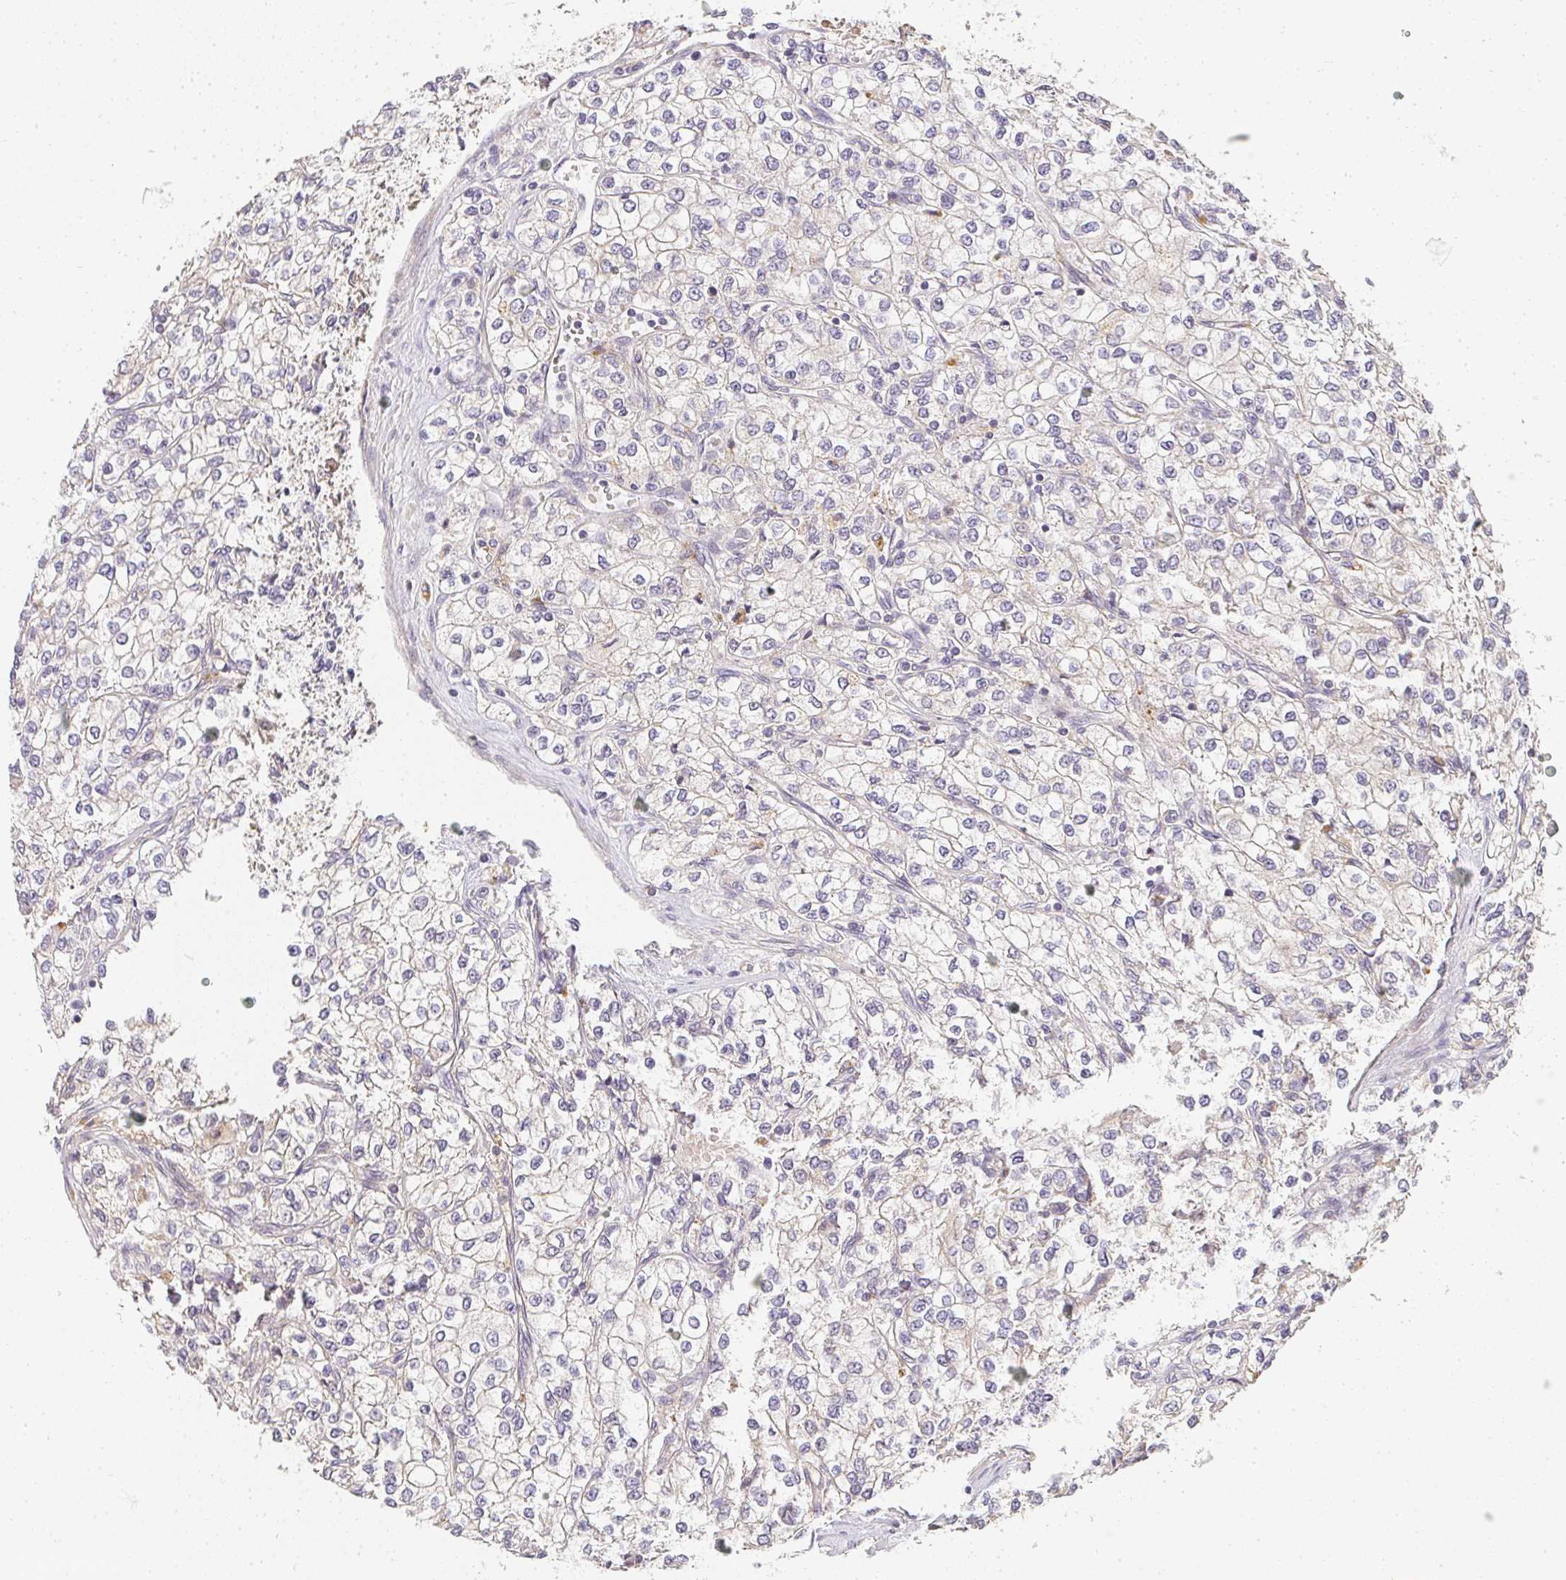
{"staining": {"intensity": "negative", "quantity": "none", "location": "none"}, "tissue": "renal cancer", "cell_type": "Tumor cells", "image_type": "cancer", "snomed": [{"axis": "morphology", "description": "Adenocarcinoma, NOS"}, {"axis": "topography", "description": "Kidney"}], "caption": "The immunohistochemistry (IHC) histopathology image has no significant expression in tumor cells of renal cancer tissue. (DAB (3,3'-diaminobenzidine) immunohistochemistry (IHC) with hematoxylin counter stain).", "gene": "SLC35B3", "patient": {"sex": "male", "age": 80}}